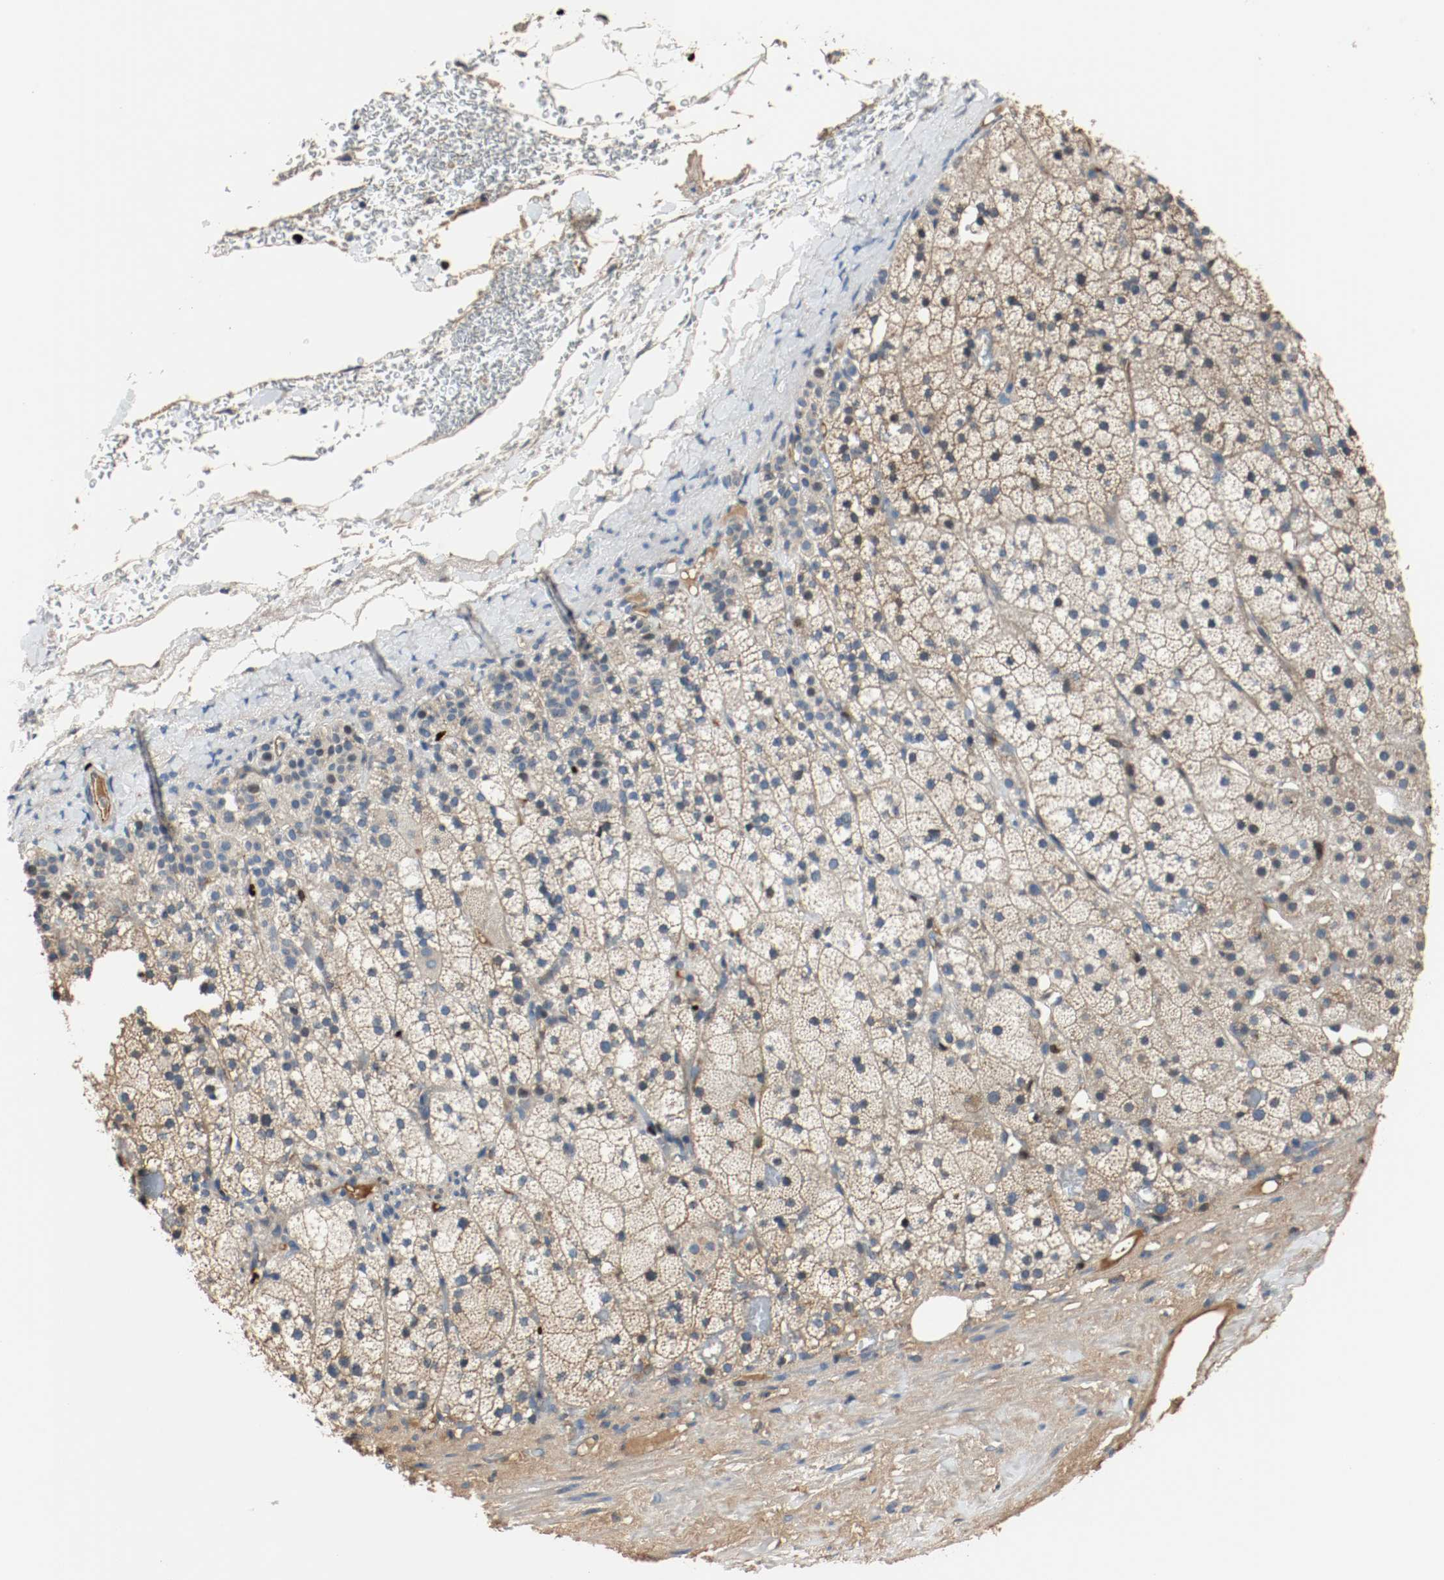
{"staining": {"intensity": "weak", "quantity": "25%-75%", "location": "cytoplasmic/membranous"}, "tissue": "adrenal gland", "cell_type": "Glandular cells", "image_type": "normal", "snomed": [{"axis": "morphology", "description": "Normal tissue, NOS"}, {"axis": "topography", "description": "Adrenal gland"}], "caption": "A high-resolution micrograph shows immunohistochemistry (IHC) staining of normal adrenal gland, which displays weak cytoplasmic/membranous expression in about 25%-75% of glandular cells. The staining is performed using DAB brown chromogen to label protein expression. The nuclei are counter-stained blue using hematoxylin.", "gene": "BLK", "patient": {"sex": "male", "age": 35}}